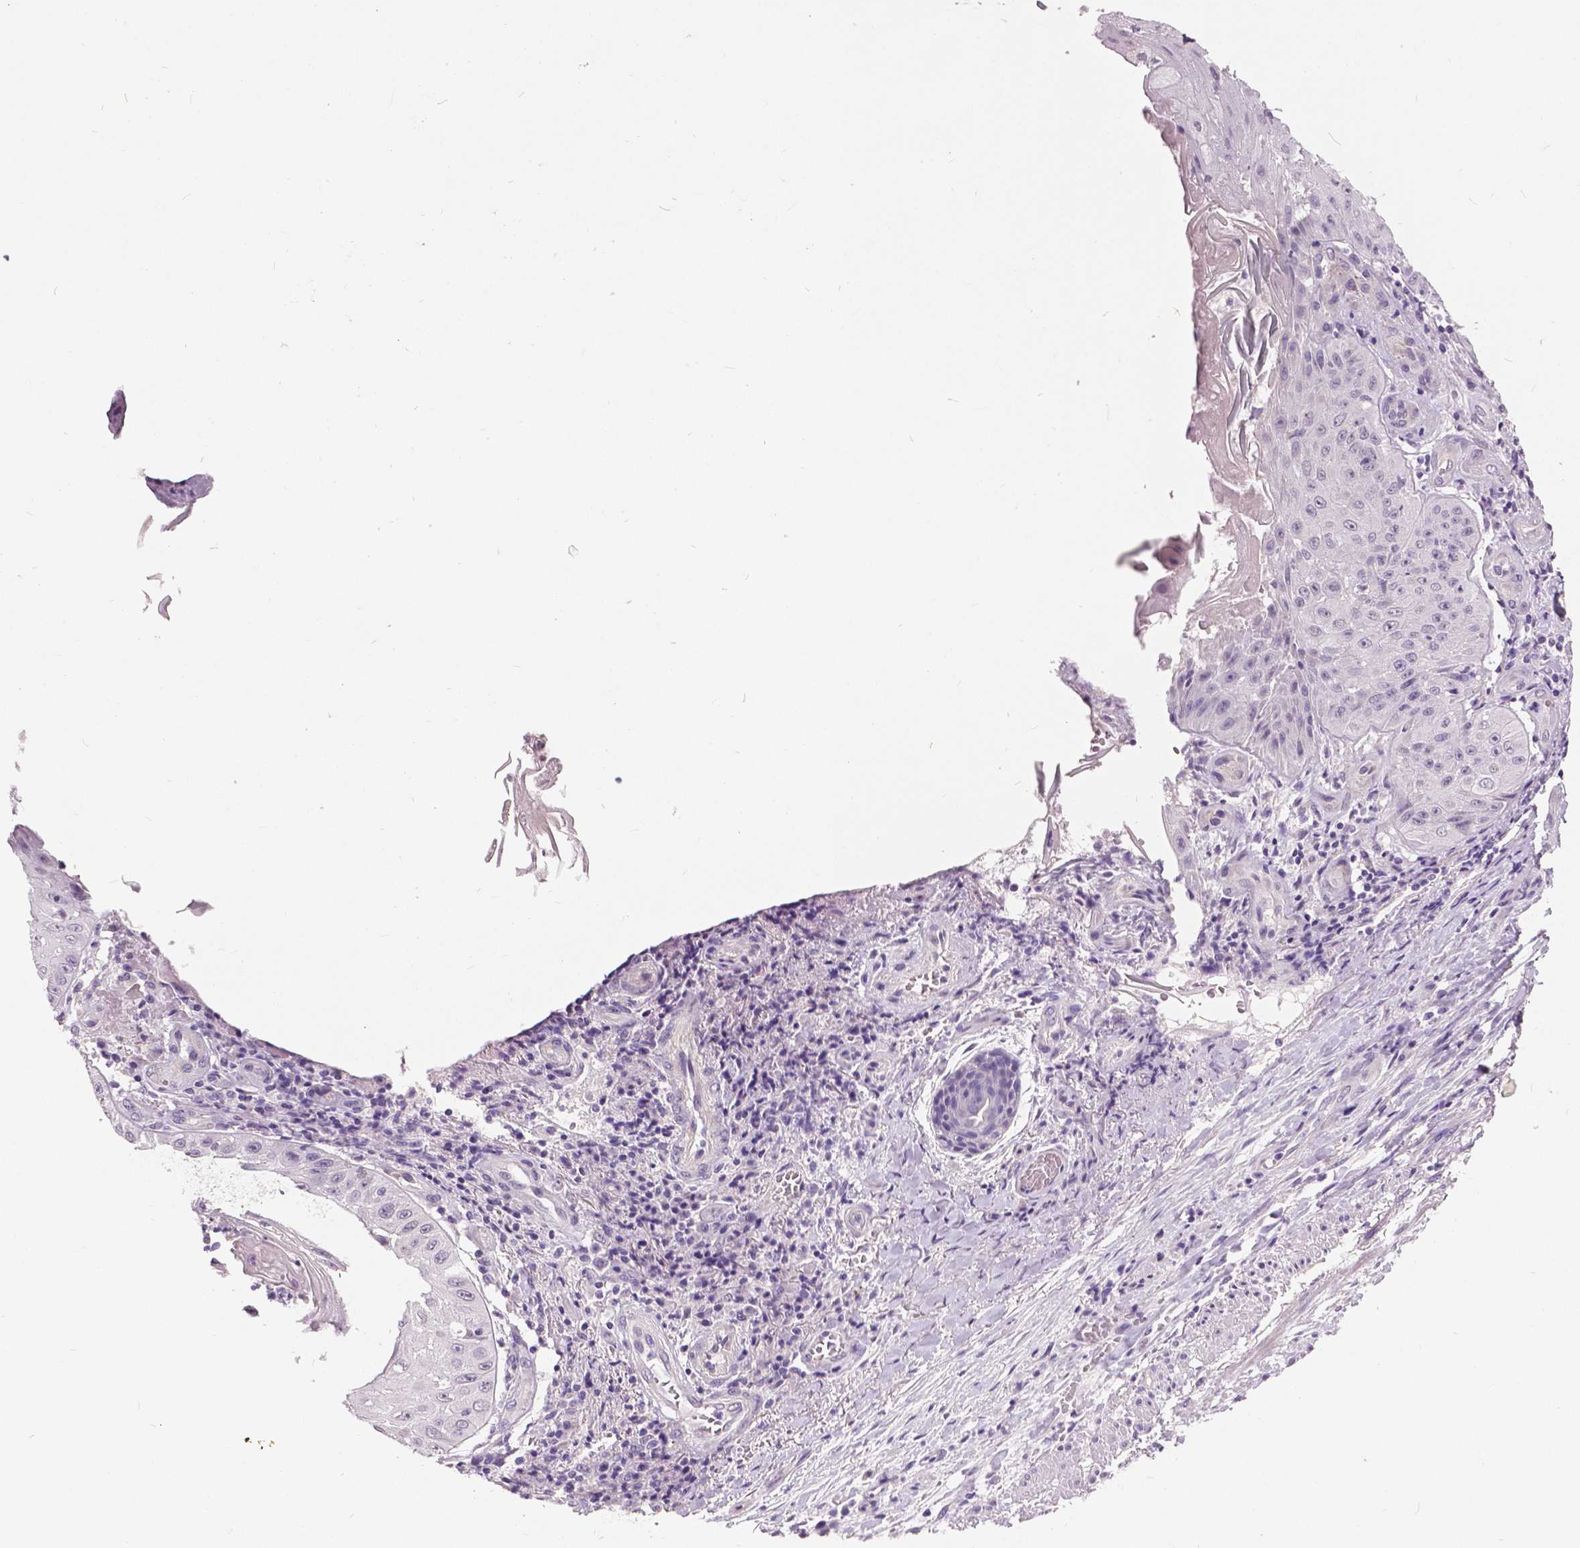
{"staining": {"intensity": "negative", "quantity": "none", "location": "none"}, "tissue": "skin cancer", "cell_type": "Tumor cells", "image_type": "cancer", "snomed": [{"axis": "morphology", "description": "Squamous cell carcinoma, NOS"}, {"axis": "topography", "description": "Skin"}], "caption": "Tumor cells show no significant expression in skin squamous cell carcinoma.", "gene": "FOXA1", "patient": {"sex": "male", "age": 70}}